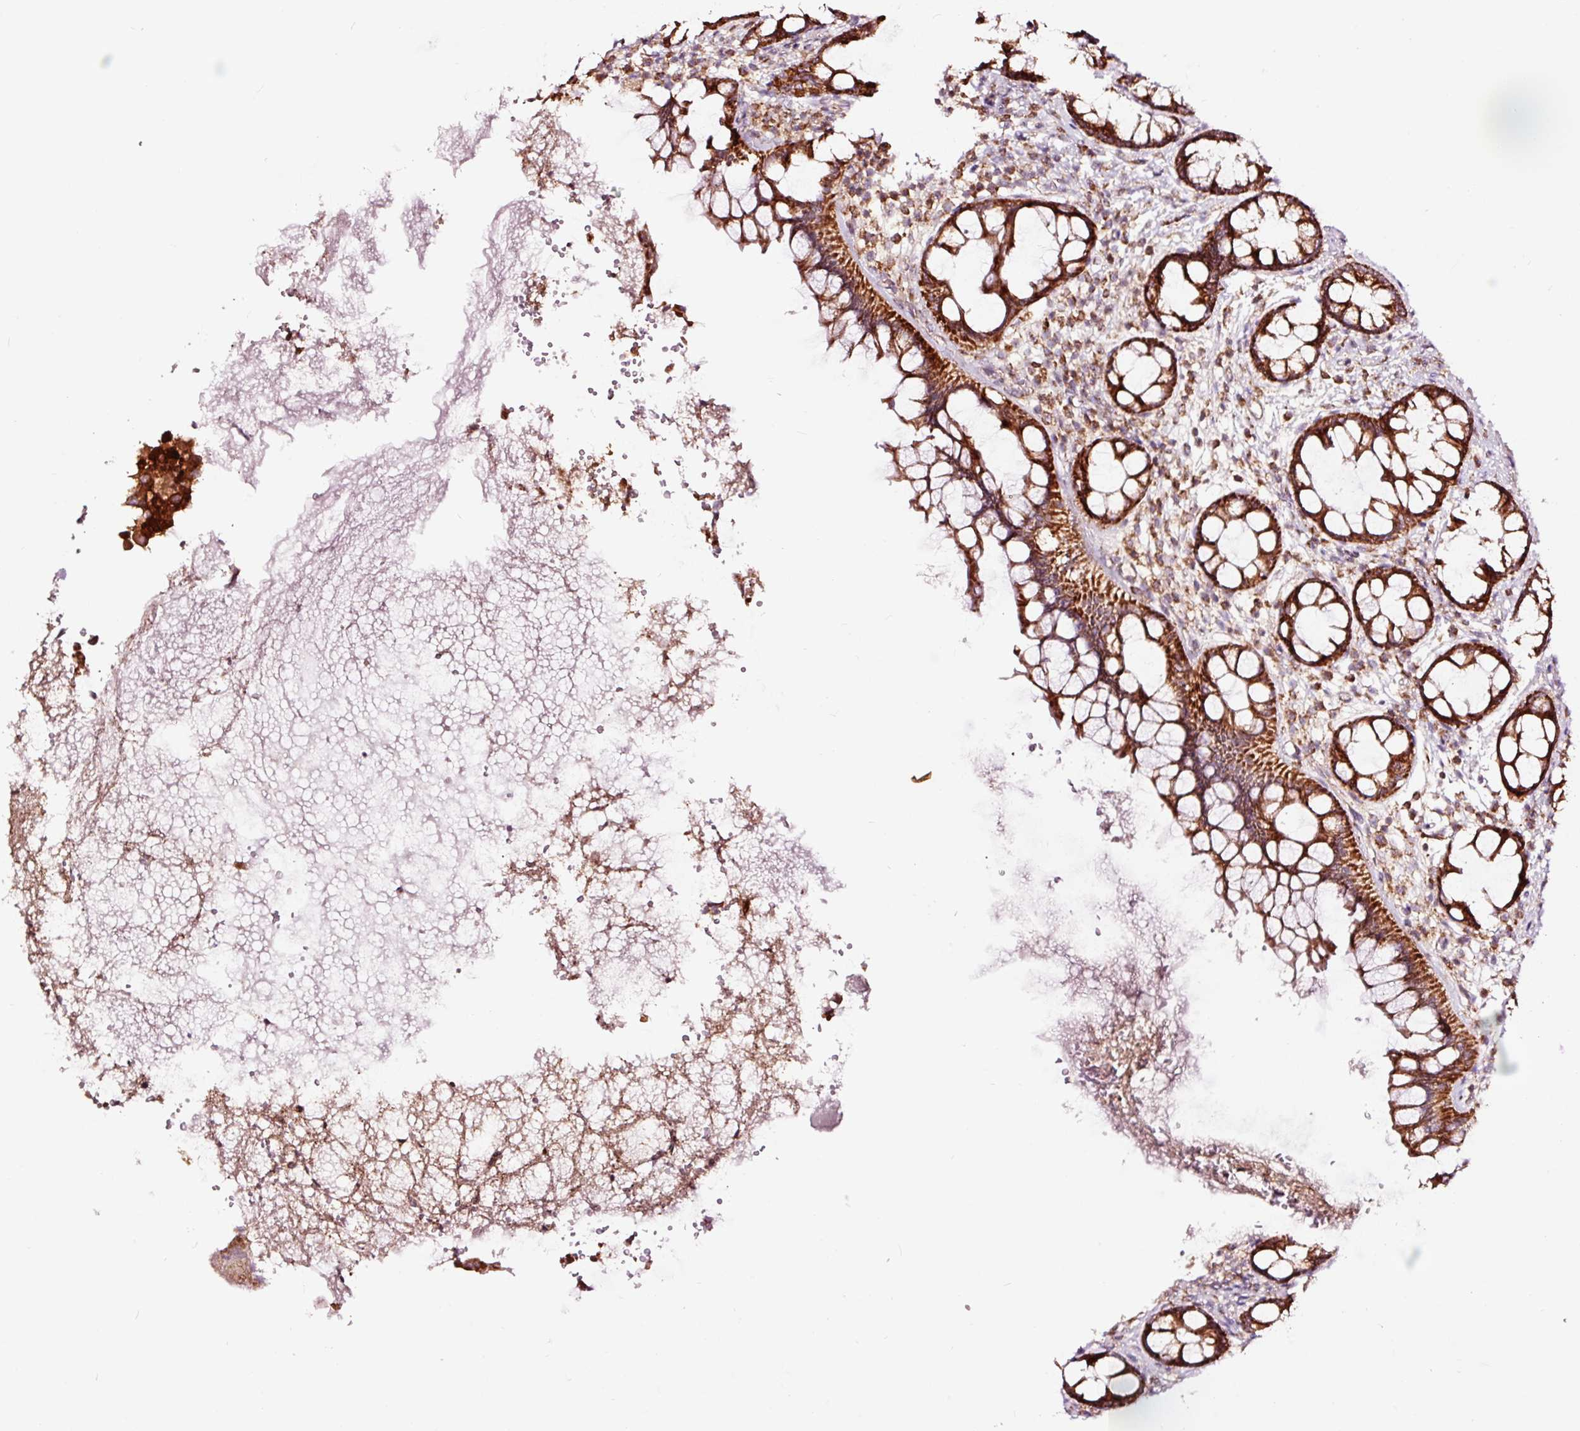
{"staining": {"intensity": "strong", "quantity": ">75%", "location": "cytoplasmic/membranous"}, "tissue": "rectum", "cell_type": "Glandular cells", "image_type": "normal", "snomed": [{"axis": "morphology", "description": "Normal tissue, NOS"}, {"axis": "topography", "description": "Rectum"}, {"axis": "topography", "description": "Peripheral nerve tissue"}], "caption": "Immunohistochemical staining of unremarkable rectum demonstrates high levels of strong cytoplasmic/membranous expression in approximately >75% of glandular cells.", "gene": "TPM1", "patient": {"sex": "female", "age": 69}}